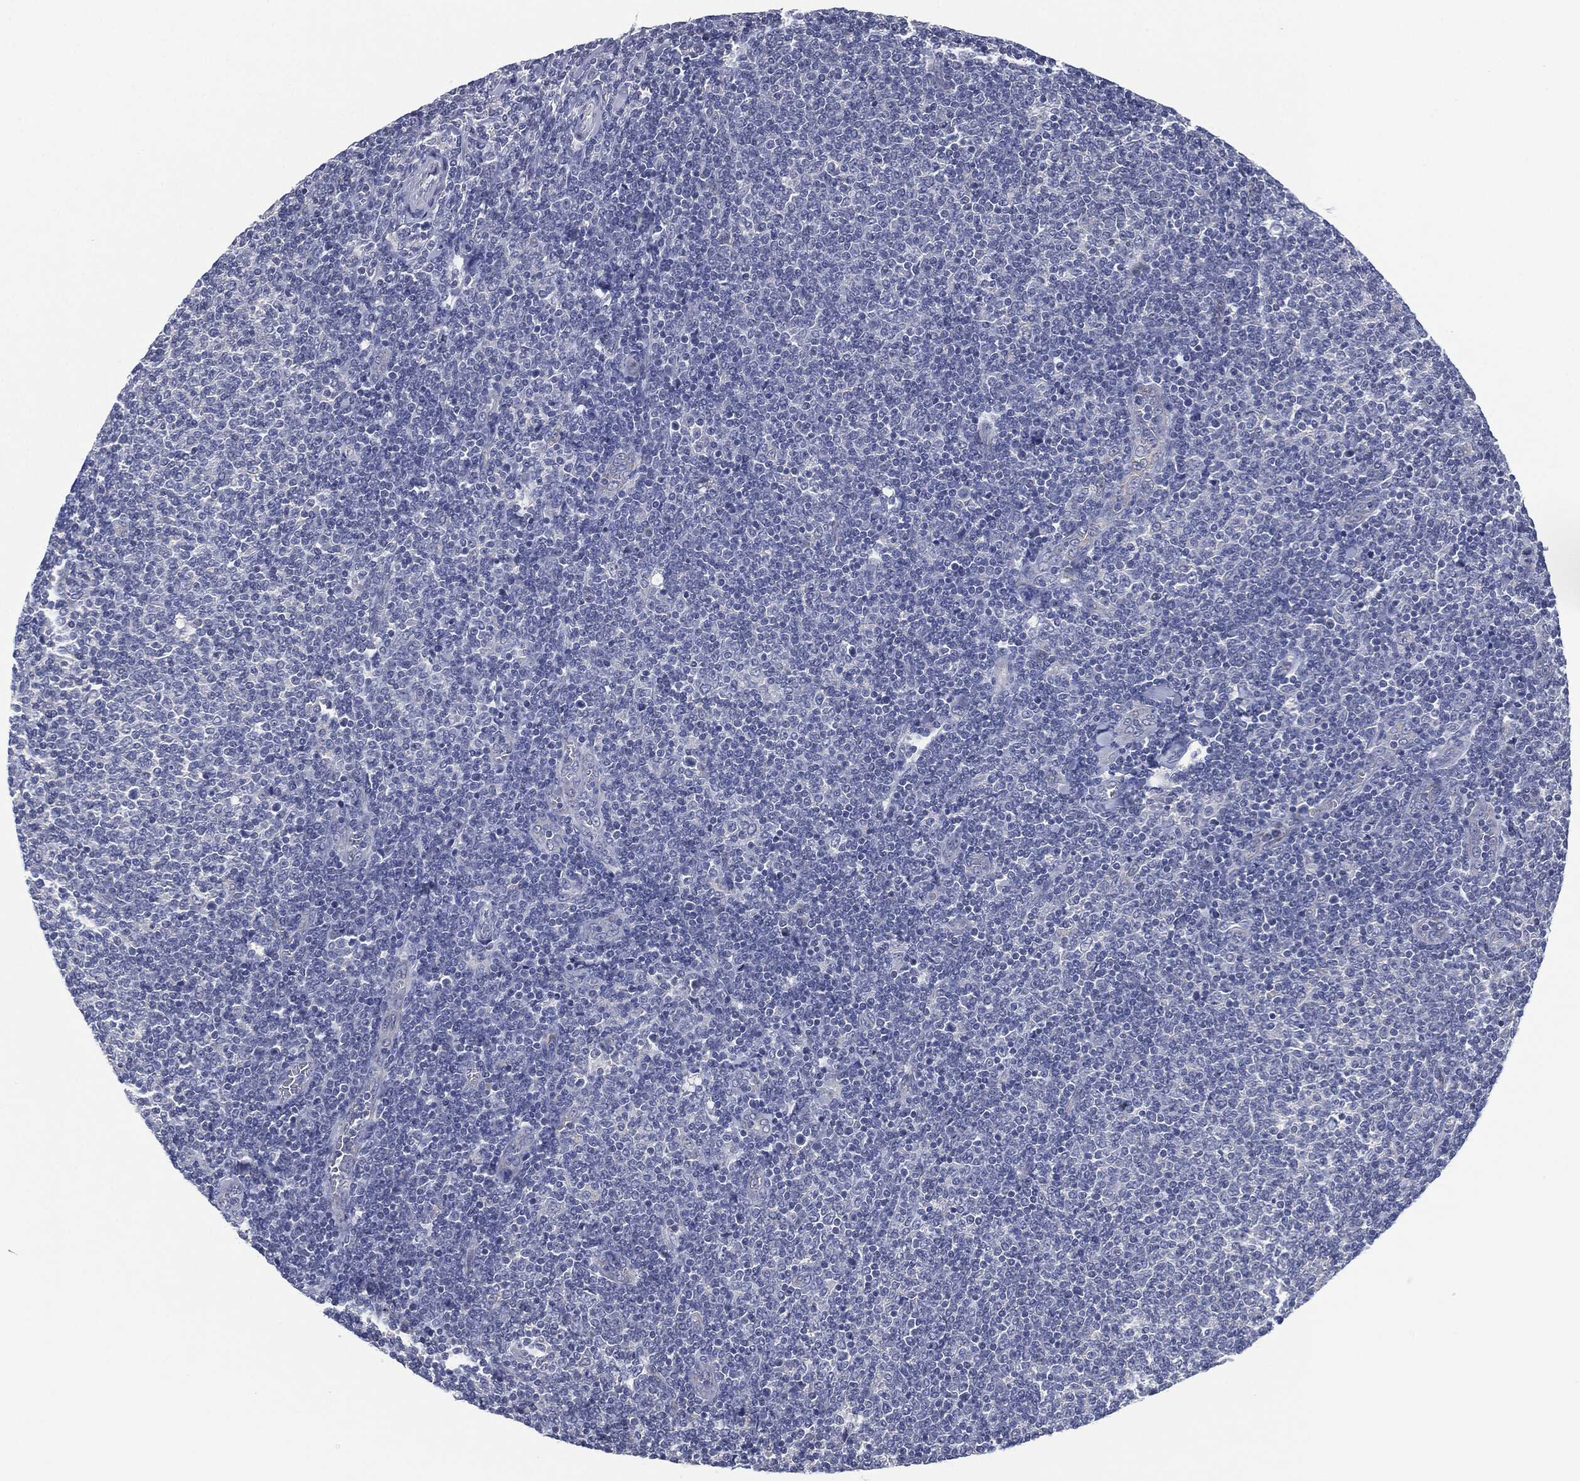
{"staining": {"intensity": "negative", "quantity": "none", "location": "none"}, "tissue": "lymphoma", "cell_type": "Tumor cells", "image_type": "cancer", "snomed": [{"axis": "morphology", "description": "Malignant lymphoma, non-Hodgkin's type, Low grade"}, {"axis": "topography", "description": "Lymph node"}], "caption": "Immunohistochemistry (IHC) histopathology image of neoplastic tissue: low-grade malignant lymphoma, non-Hodgkin's type stained with DAB demonstrates no significant protein positivity in tumor cells. Nuclei are stained in blue.", "gene": "SHROOM2", "patient": {"sex": "male", "age": 52}}